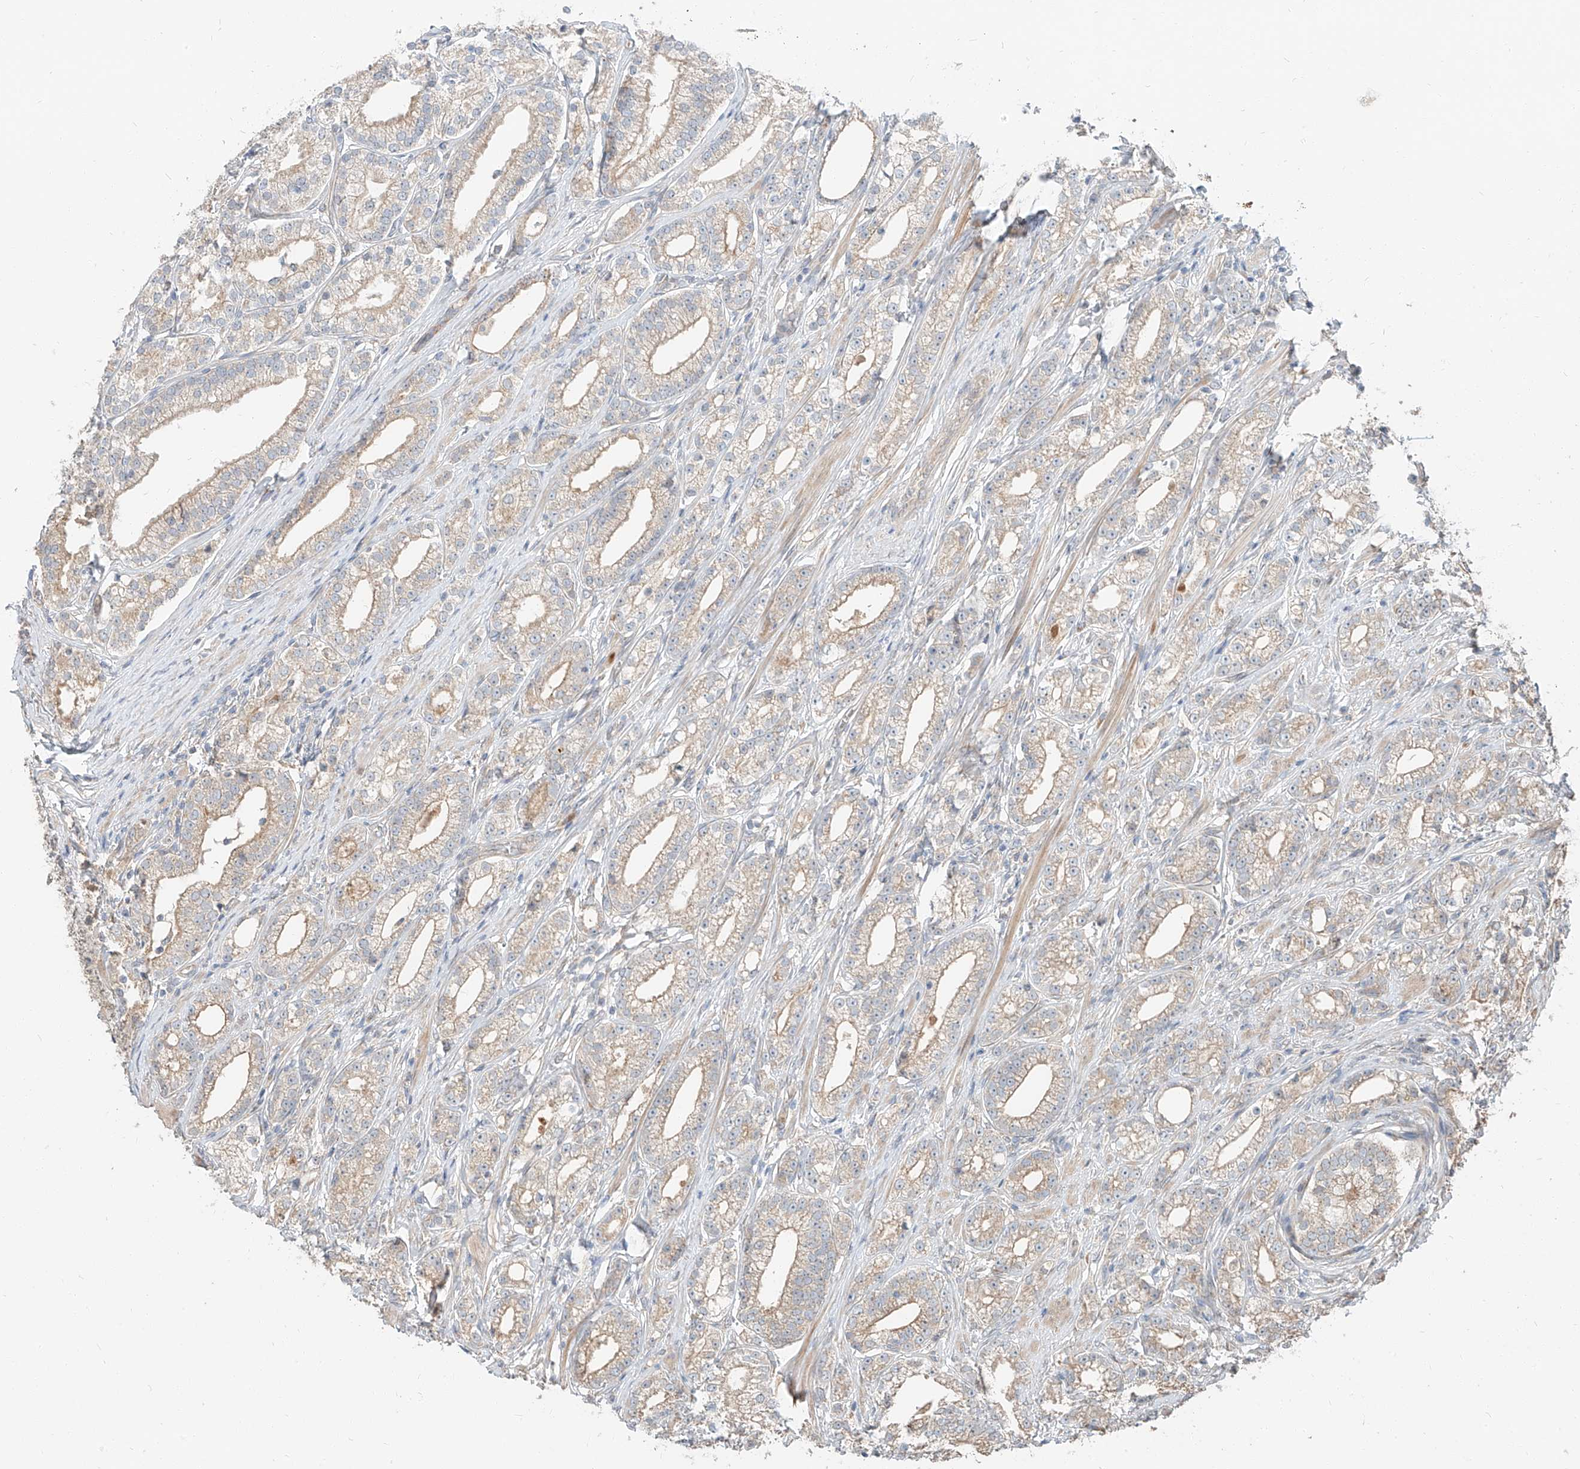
{"staining": {"intensity": "weak", "quantity": "25%-75%", "location": "cytoplasmic/membranous"}, "tissue": "prostate cancer", "cell_type": "Tumor cells", "image_type": "cancer", "snomed": [{"axis": "morphology", "description": "Adenocarcinoma, High grade"}, {"axis": "topography", "description": "Prostate"}], "caption": "Prostate cancer tissue displays weak cytoplasmic/membranous staining in about 25%-75% of tumor cells, visualized by immunohistochemistry. (DAB IHC, brown staining for protein, blue staining for nuclei).", "gene": "STX19", "patient": {"sex": "male", "age": 69}}